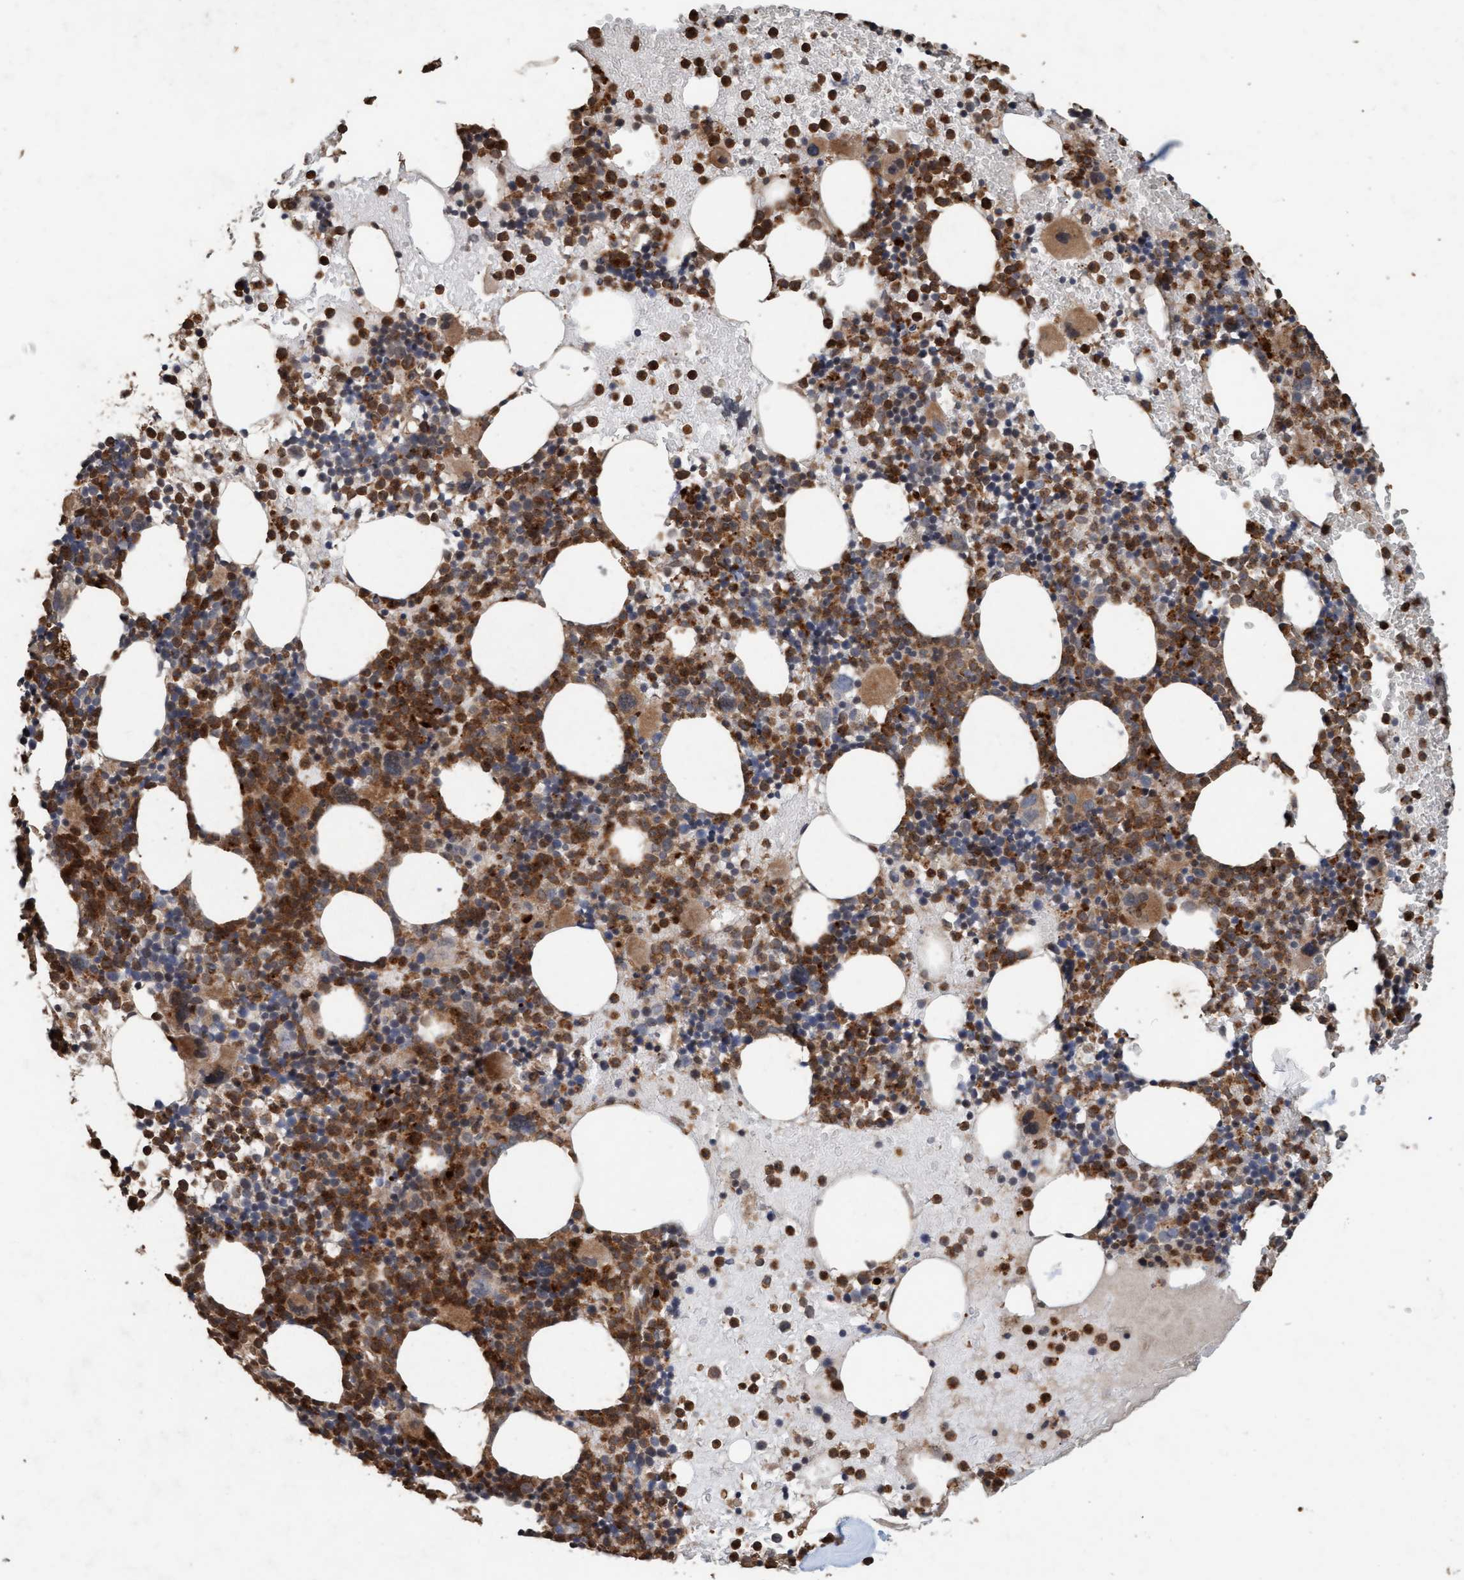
{"staining": {"intensity": "moderate", "quantity": ">75%", "location": "cytoplasmic/membranous"}, "tissue": "bone marrow", "cell_type": "Hematopoietic cells", "image_type": "normal", "snomed": [{"axis": "morphology", "description": "Normal tissue, NOS"}, {"axis": "morphology", "description": "Inflammation, NOS"}, {"axis": "topography", "description": "Bone marrow"}], "caption": "Unremarkable bone marrow shows moderate cytoplasmic/membranous positivity in about >75% of hematopoietic cells The staining was performed using DAB, with brown indicating positive protein expression. Nuclei are stained blue with hematoxylin..", "gene": "LONRF1", "patient": {"sex": "male", "age": 78}}